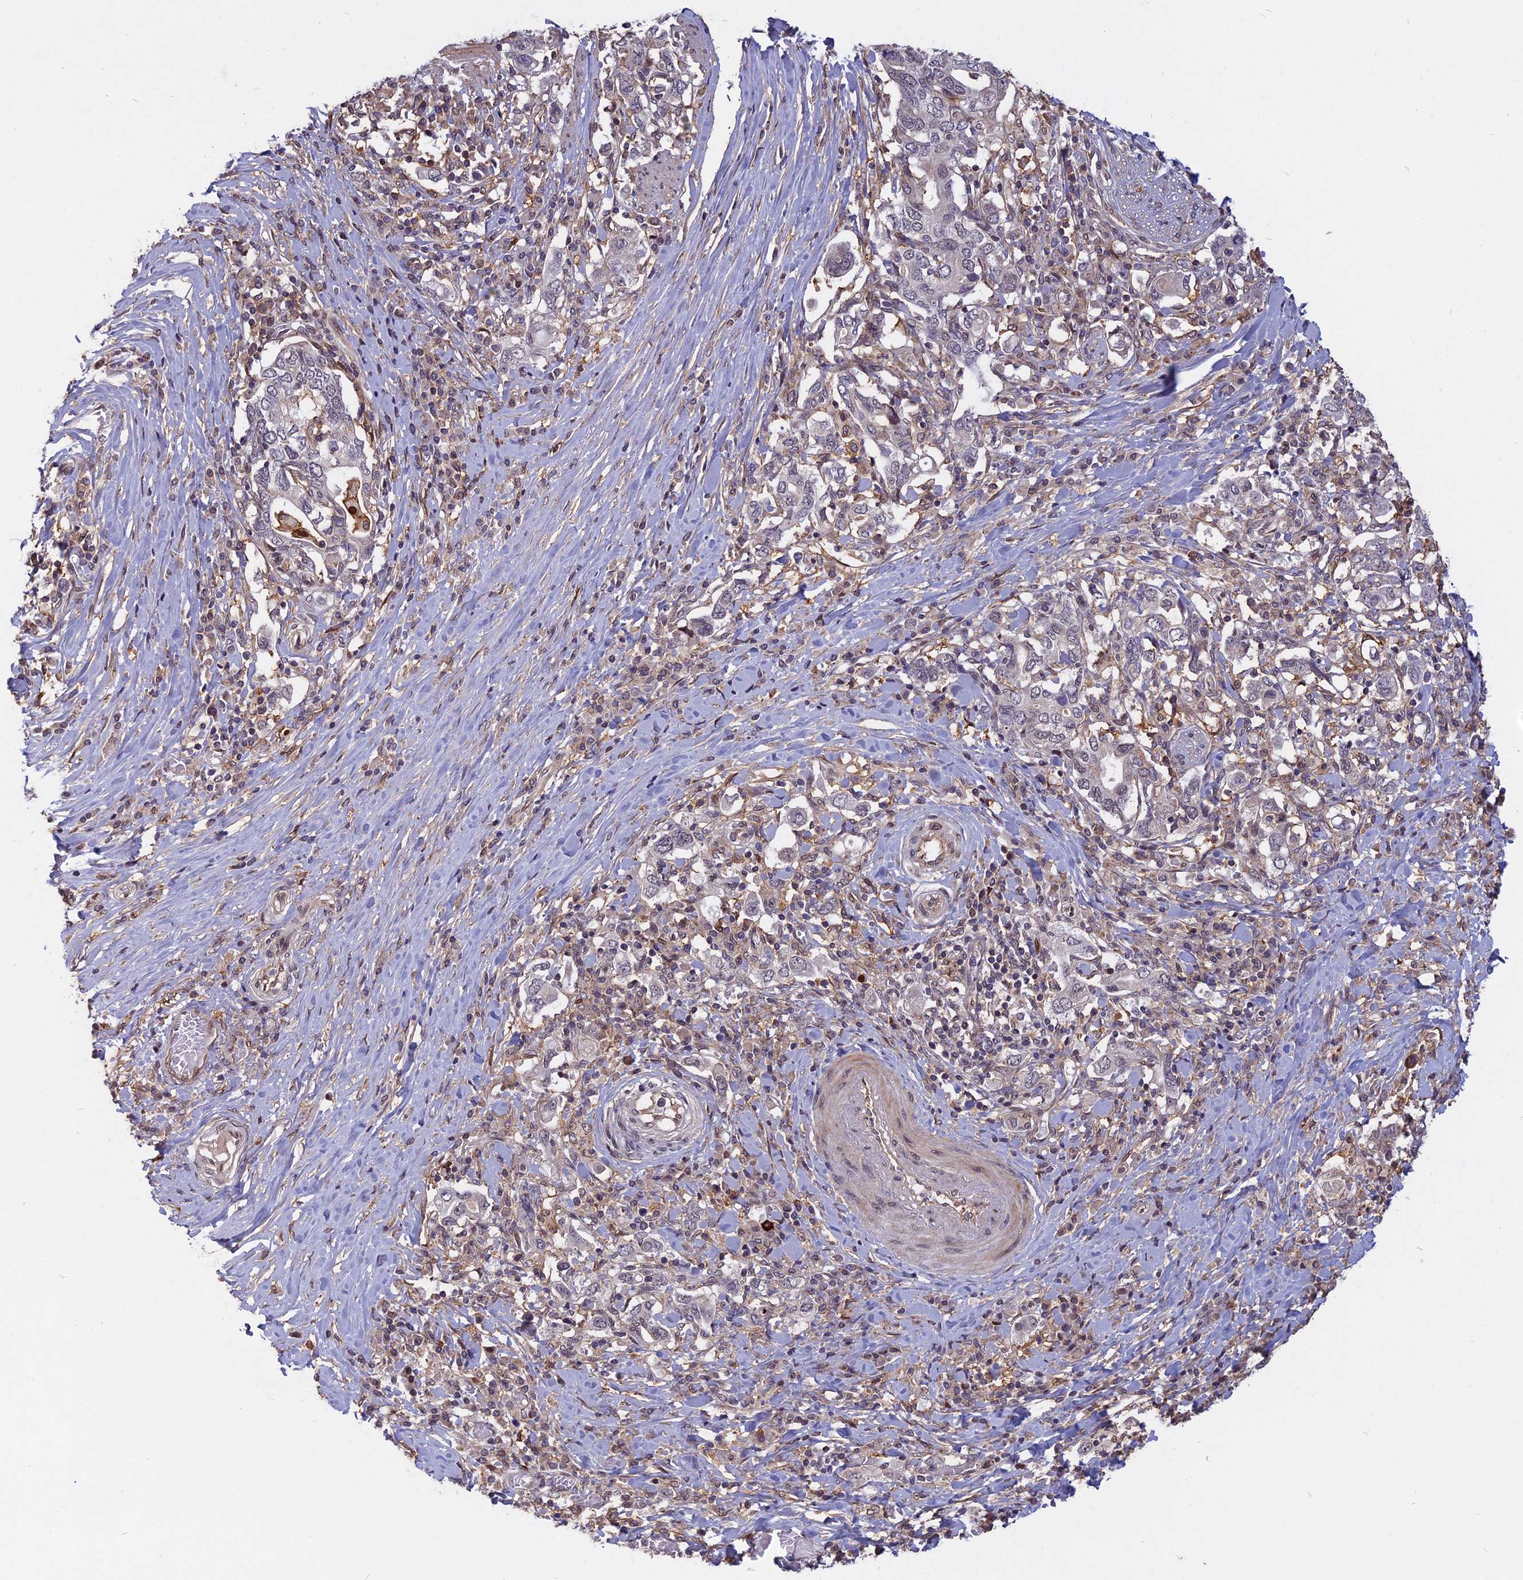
{"staining": {"intensity": "negative", "quantity": "none", "location": "none"}, "tissue": "stomach cancer", "cell_type": "Tumor cells", "image_type": "cancer", "snomed": [{"axis": "morphology", "description": "Adenocarcinoma, NOS"}, {"axis": "topography", "description": "Stomach, upper"}, {"axis": "topography", "description": "Stomach"}], "caption": "Immunohistochemical staining of human stomach cancer (adenocarcinoma) displays no significant expression in tumor cells.", "gene": "SPG11", "patient": {"sex": "male", "age": 62}}